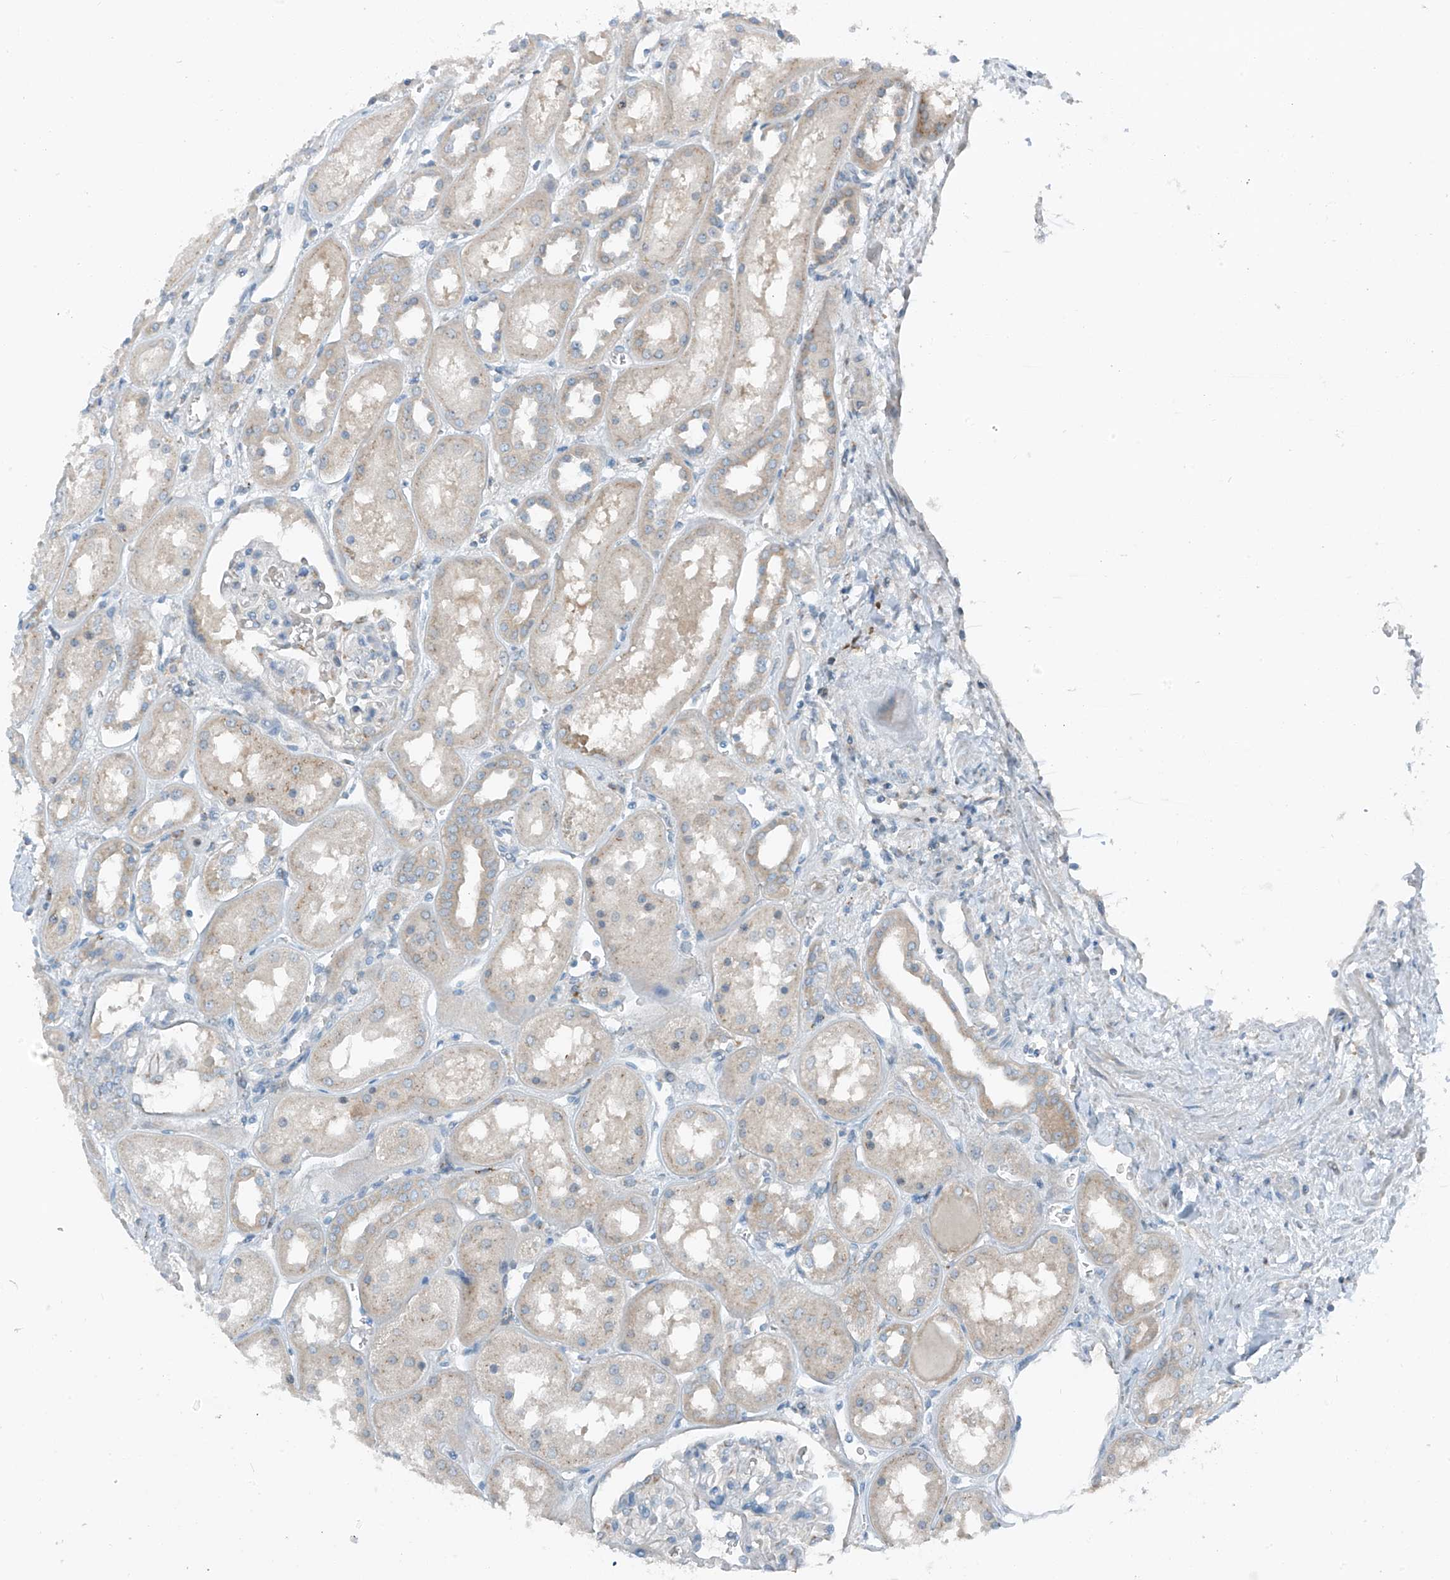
{"staining": {"intensity": "negative", "quantity": "none", "location": "none"}, "tissue": "kidney", "cell_type": "Cells in glomeruli", "image_type": "normal", "snomed": [{"axis": "morphology", "description": "Normal tissue, NOS"}, {"axis": "topography", "description": "Kidney"}], "caption": "Immunohistochemistry photomicrograph of unremarkable kidney stained for a protein (brown), which reveals no staining in cells in glomeruli.", "gene": "SLC12A6", "patient": {"sex": "male", "age": 70}}